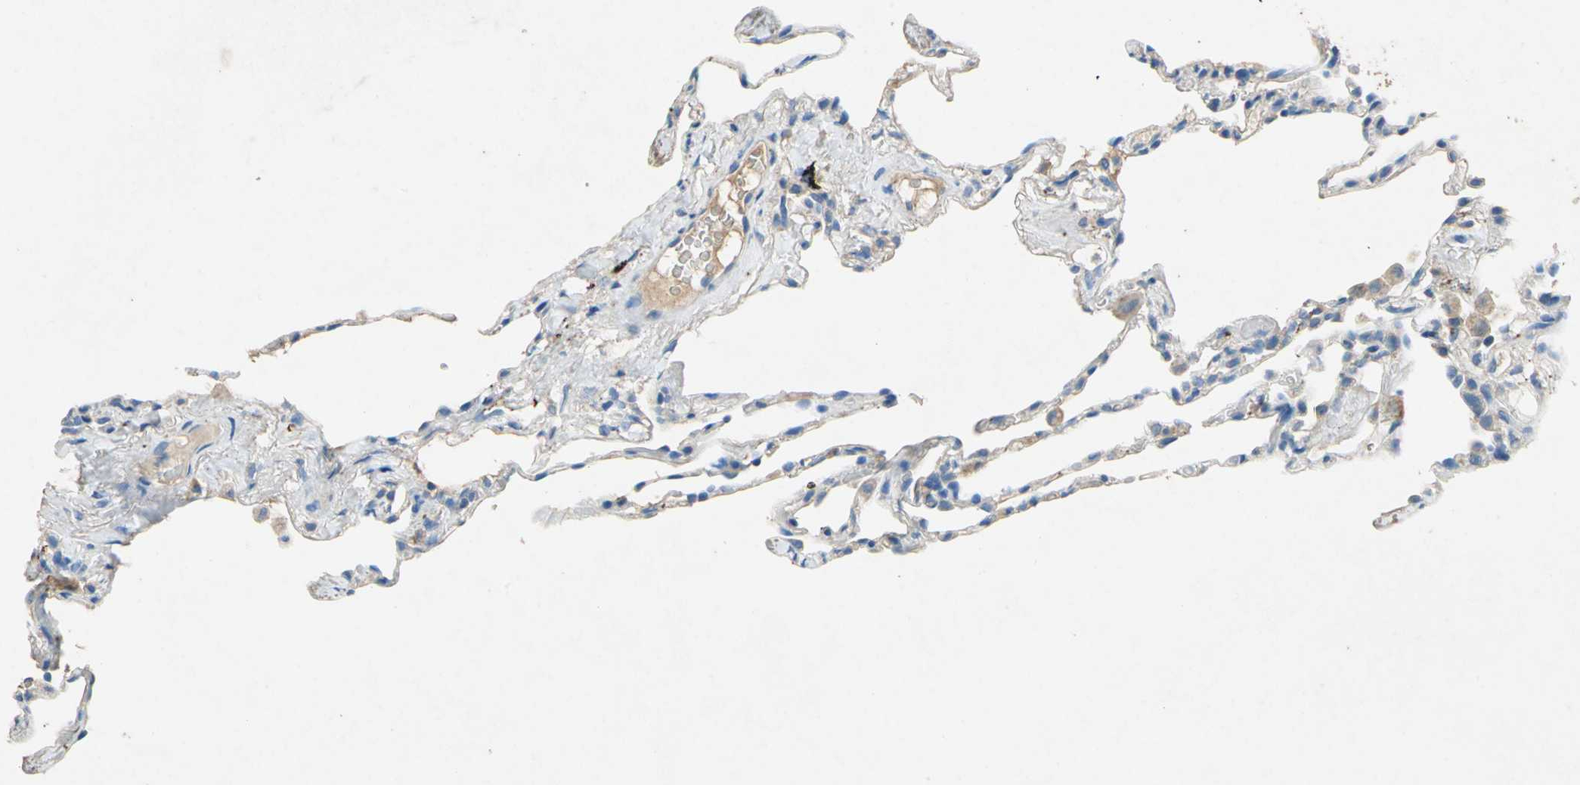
{"staining": {"intensity": "weak", "quantity": "25%-75%", "location": "cytoplasmic/membranous"}, "tissue": "lung", "cell_type": "Alveolar cells", "image_type": "normal", "snomed": [{"axis": "morphology", "description": "Normal tissue, NOS"}, {"axis": "topography", "description": "Lung"}], "caption": "Protein staining of normal lung shows weak cytoplasmic/membranous expression in approximately 25%-75% of alveolar cells.", "gene": "ADAMTS5", "patient": {"sex": "male", "age": 59}}